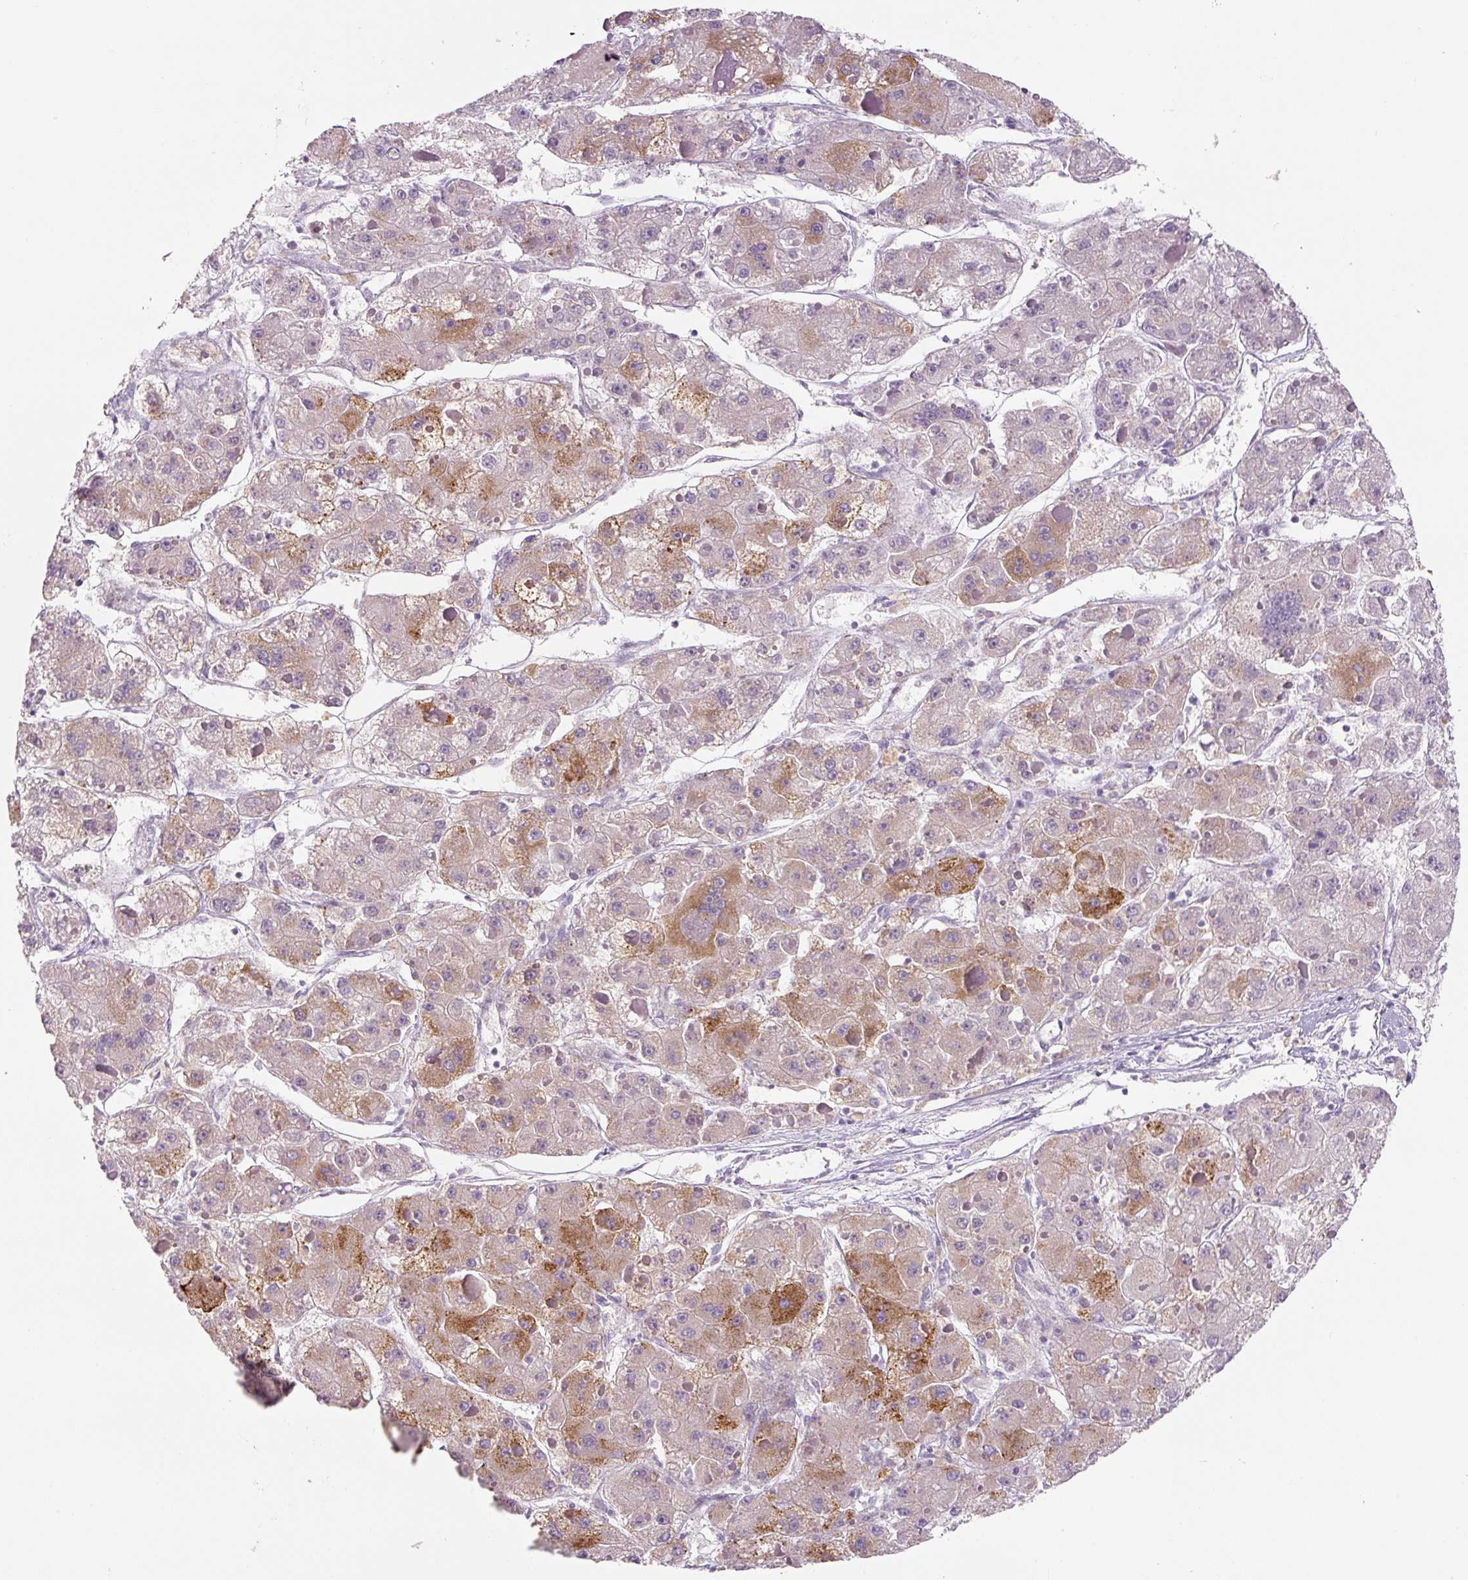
{"staining": {"intensity": "moderate", "quantity": "25%-75%", "location": "cytoplasmic/membranous"}, "tissue": "liver cancer", "cell_type": "Tumor cells", "image_type": "cancer", "snomed": [{"axis": "morphology", "description": "Carcinoma, Hepatocellular, NOS"}, {"axis": "topography", "description": "Liver"}], "caption": "This histopathology image exhibits IHC staining of human hepatocellular carcinoma (liver), with medium moderate cytoplasmic/membranous positivity in approximately 25%-75% of tumor cells.", "gene": "YIF1B", "patient": {"sex": "female", "age": 73}}